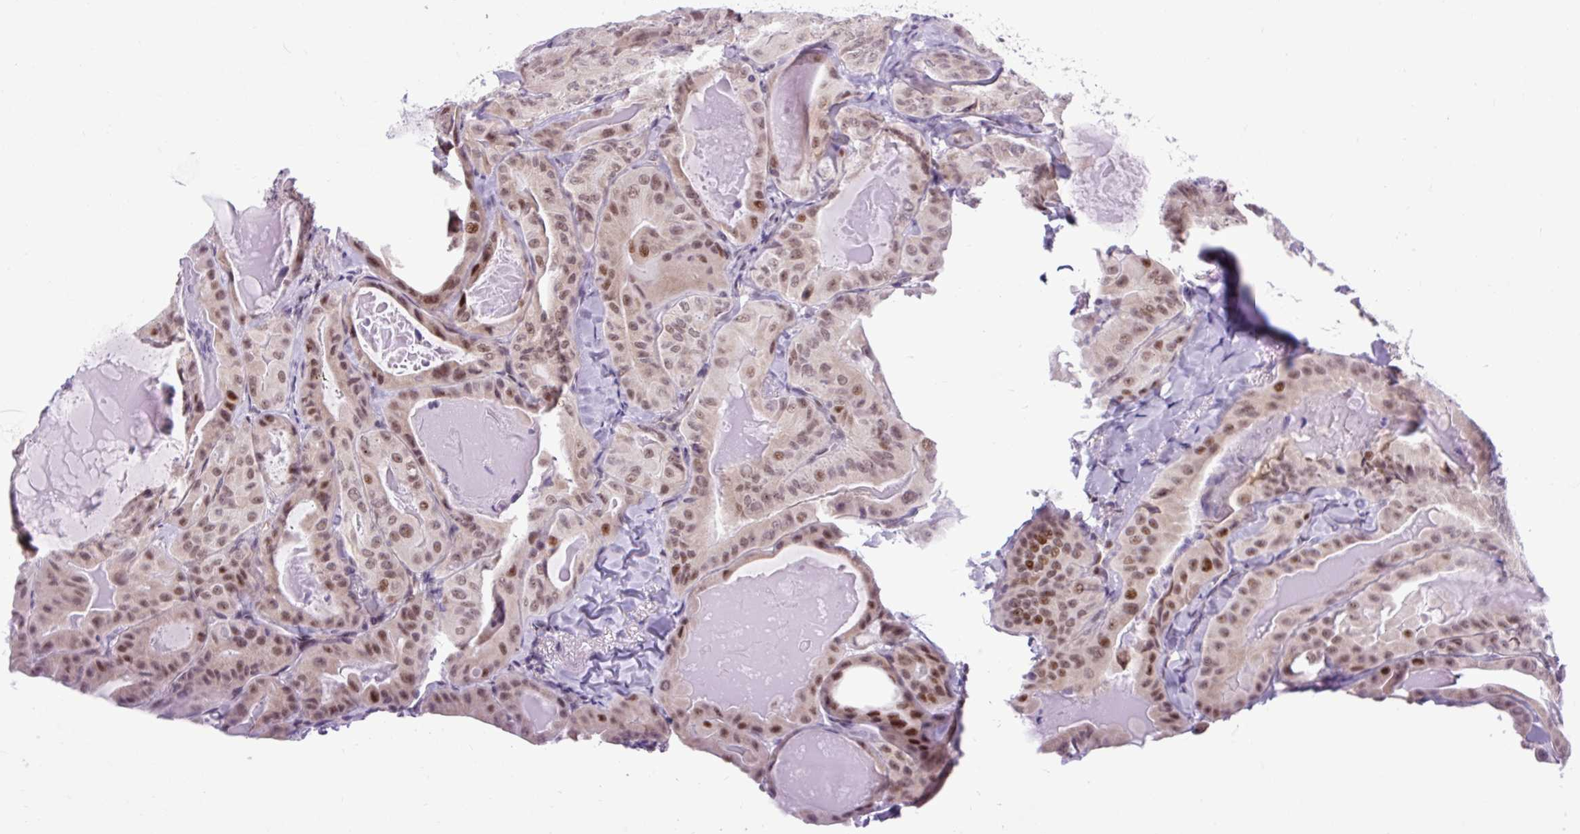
{"staining": {"intensity": "moderate", "quantity": ">75%", "location": "nuclear"}, "tissue": "thyroid cancer", "cell_type": "Tumor cells", "image_type": "cancer", "snomed": [{"axis": "morphology", "description": "Papillary adenocarcinoma, NOS"}, {"axis": "topography", "description": "Thyroid gland"}], "caption": "This photomicrograph exhibits IHC staining of papillary adenocarcinoma (thyroid), with medium moderate nuclear staining in approximately >75% of tumor cells.", "gene": "CLK2", "patient": {"sex": "female", "age": 68}}